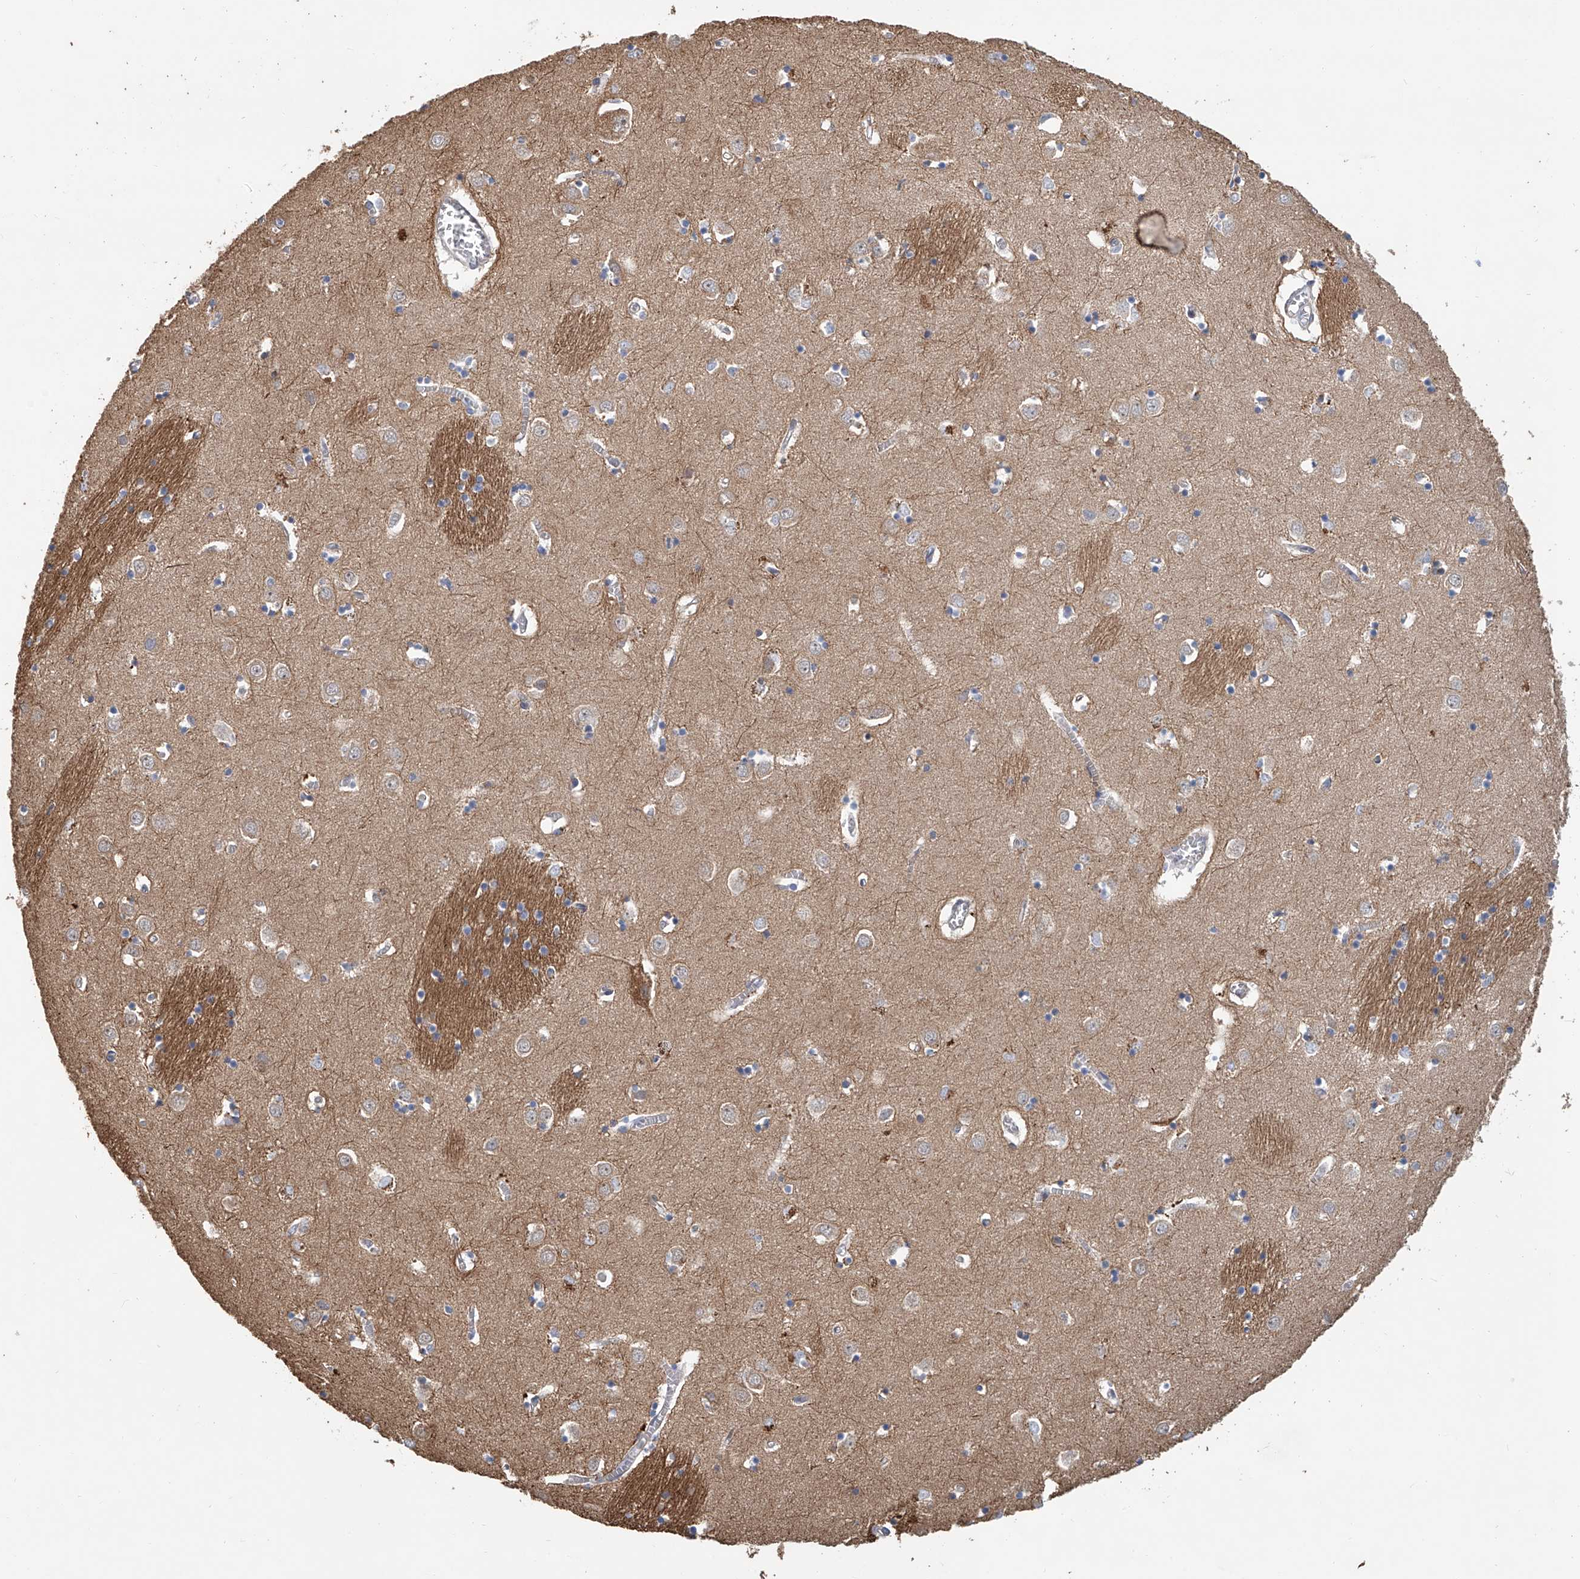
{"staining": {"intensity": "weak", "quantity": "25%-75%", "location": "cytoplasmic/membranous"}, "tissue": "caudate", "cell_type": "Glial cells", "image_type": "normal", "snomed": [{"axis": "morphology", "description": "Normal tissue, NOS"}, {"axis": "topography", "description": "Lateral ventricle wall"}], "caption": "Caudate stained with DAB IHC exhibits low levels of weak cytoplasmic/membranous positivity in approximately 25%-75% of glial cells.", "gene": "HGSNAT", "patient": {"sex": "male", "age": 70}}